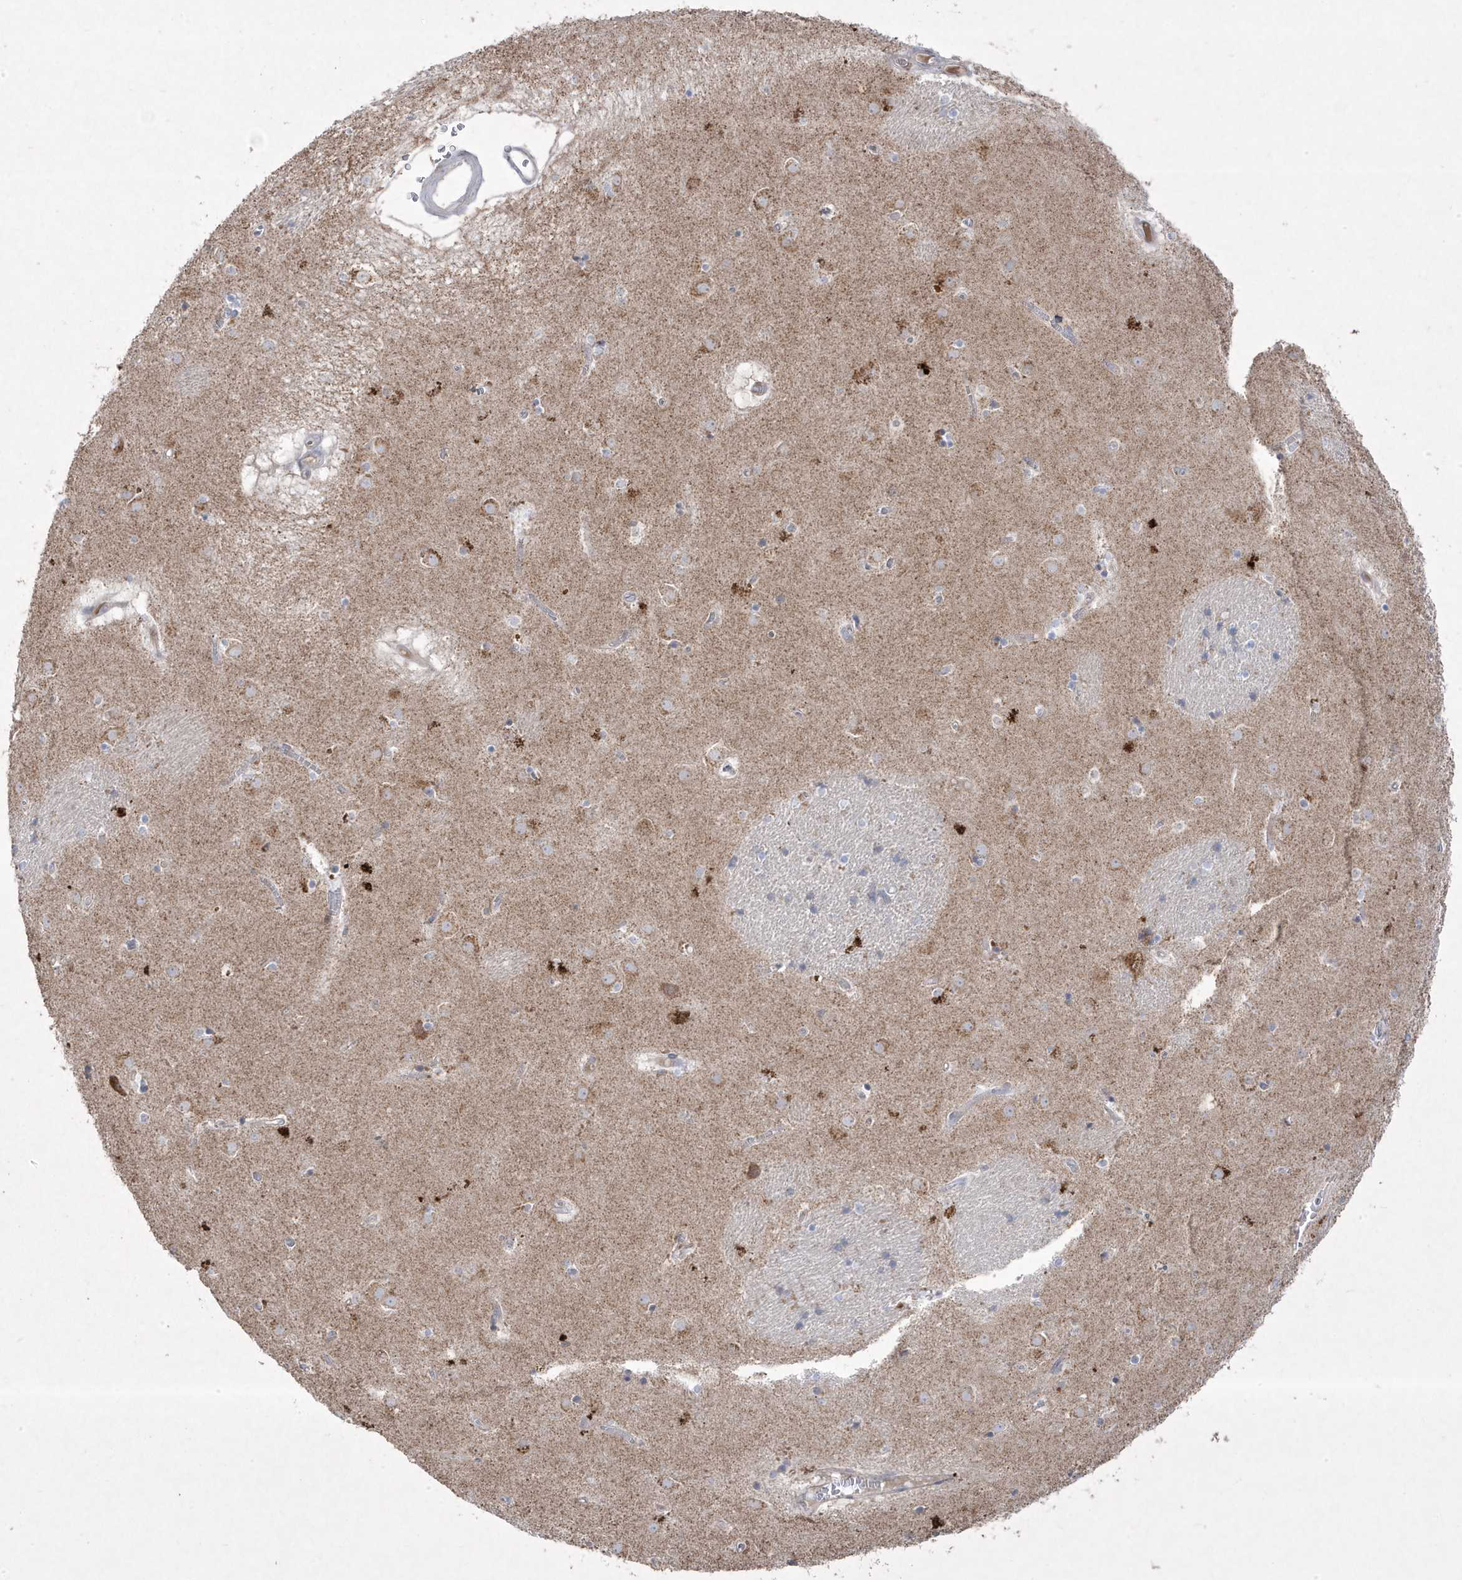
{"staining": {"intensity": "negative", "quantity": "none", "location": "none"}, "tissue": "caudate", "cell_type": "Glial cells", "image_type": "normal", "snomed": [{"axis": "morphology", "description": "Normal tissue, NOS"}, {"axis": "topography", "description": "Lateral ventricle wall"}], "caption": "This is a histopathology image of IHC staining of benign caudate, which shows no expression in glial cells. The staining was performed using DAB (3,3'-diaminobenzidine) to visualize the protein expression in brown, while the nuclei were stained in blue with hematoxylin (Magnification: 20x).", "gene": "ADAMTSL3", "patient": {"sex": "male", "age": 70}}